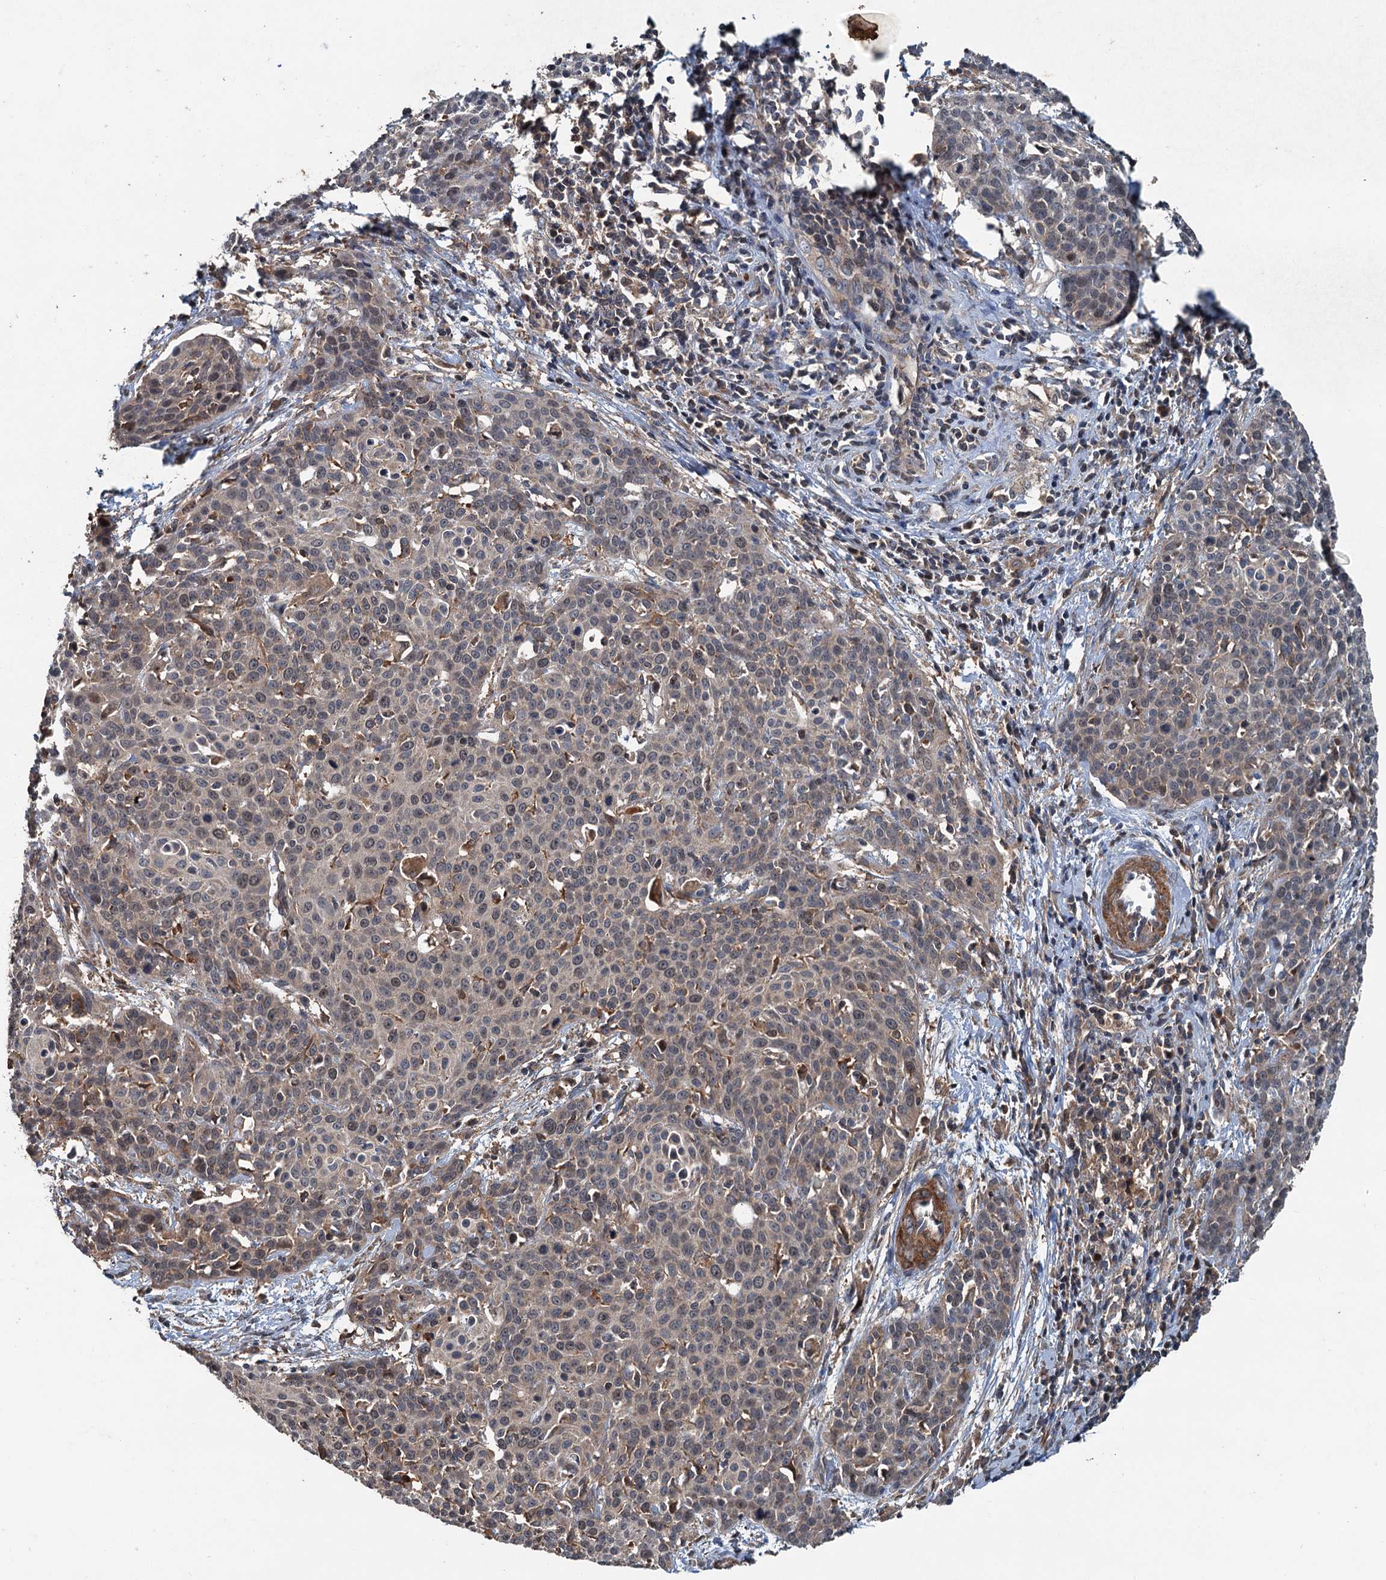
{"staining": {"intensity": "weak", "quantity": "25%-75%", "location": "cytoplasmic/membranous"}, "tissue": "cervical cancer", "cell_type": "Tumor cells", "image_type": "cancer", "snomed": [{"axis": "morphology", "description": "Squamous cell carcinoma, NOS"}, {"axis": "topography", "description": "Cervix"}], "caption": "Protein expression analysis of human cervical cancer reveals weak cytoplasmic/membranous expression in about 25%-75% of tumor cells.", "gene": "TEDC1", "patient": {"sex": "female", "age": 38}}